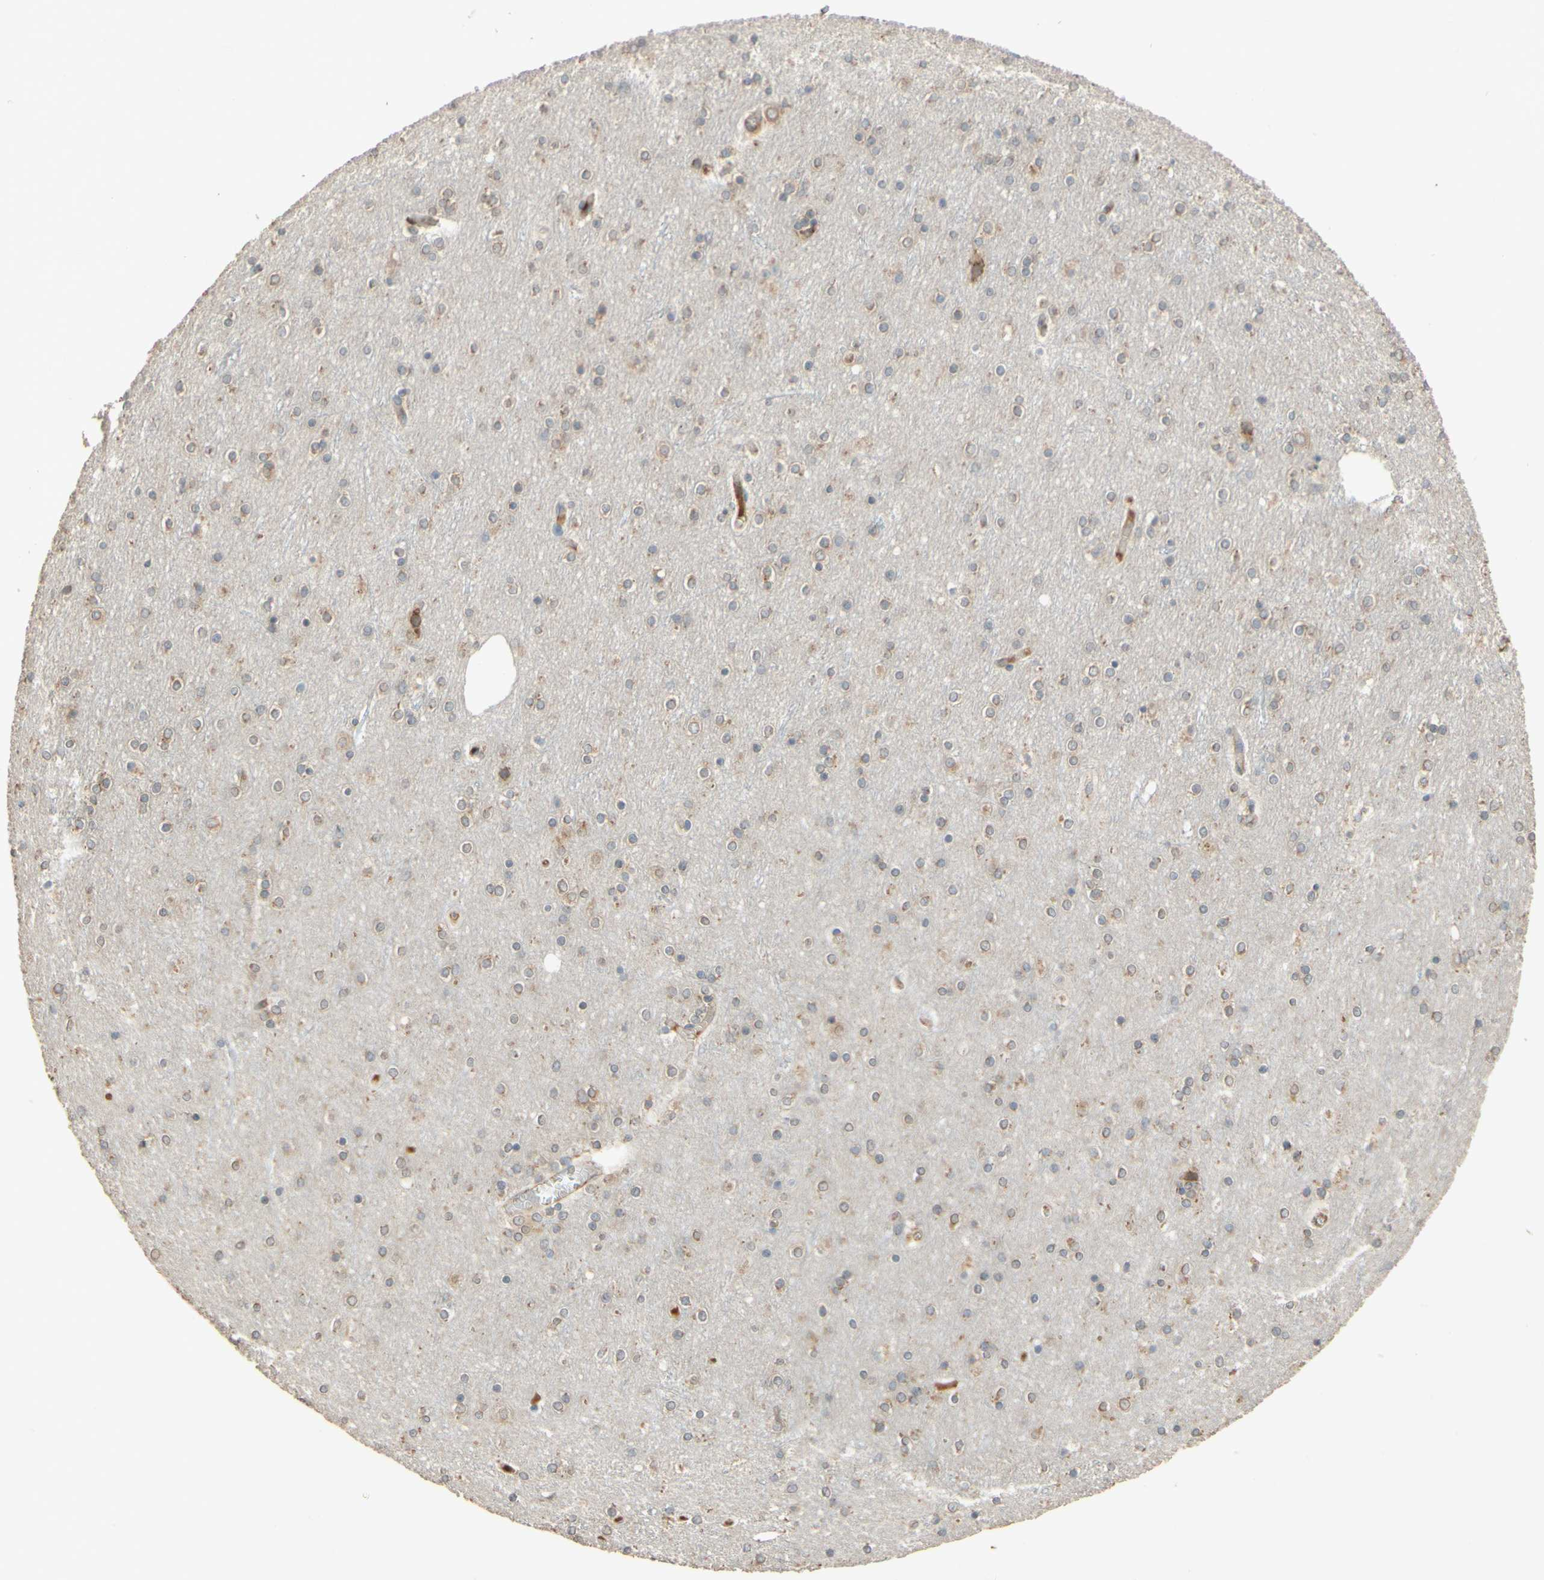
{"staining": {"intensity": "strong", "quantity": ">75%", "location": "cytoplasmic/membranous"}, "tissue": "cerebral cortex", "cell_type": "Endothelial cells", "image_type": "normal", "snomed": [{"axis": "morphology", "description": "Normal tissue, NOS"}, {"axis": "topography", "description": "Cerebral cortex"}], "caption": "Human cerebral cortex stained with a protein marker displays strong staining in endothelial cells.", "gene": "PTPRU", "patient": {"sex": "female", "age": 54}}